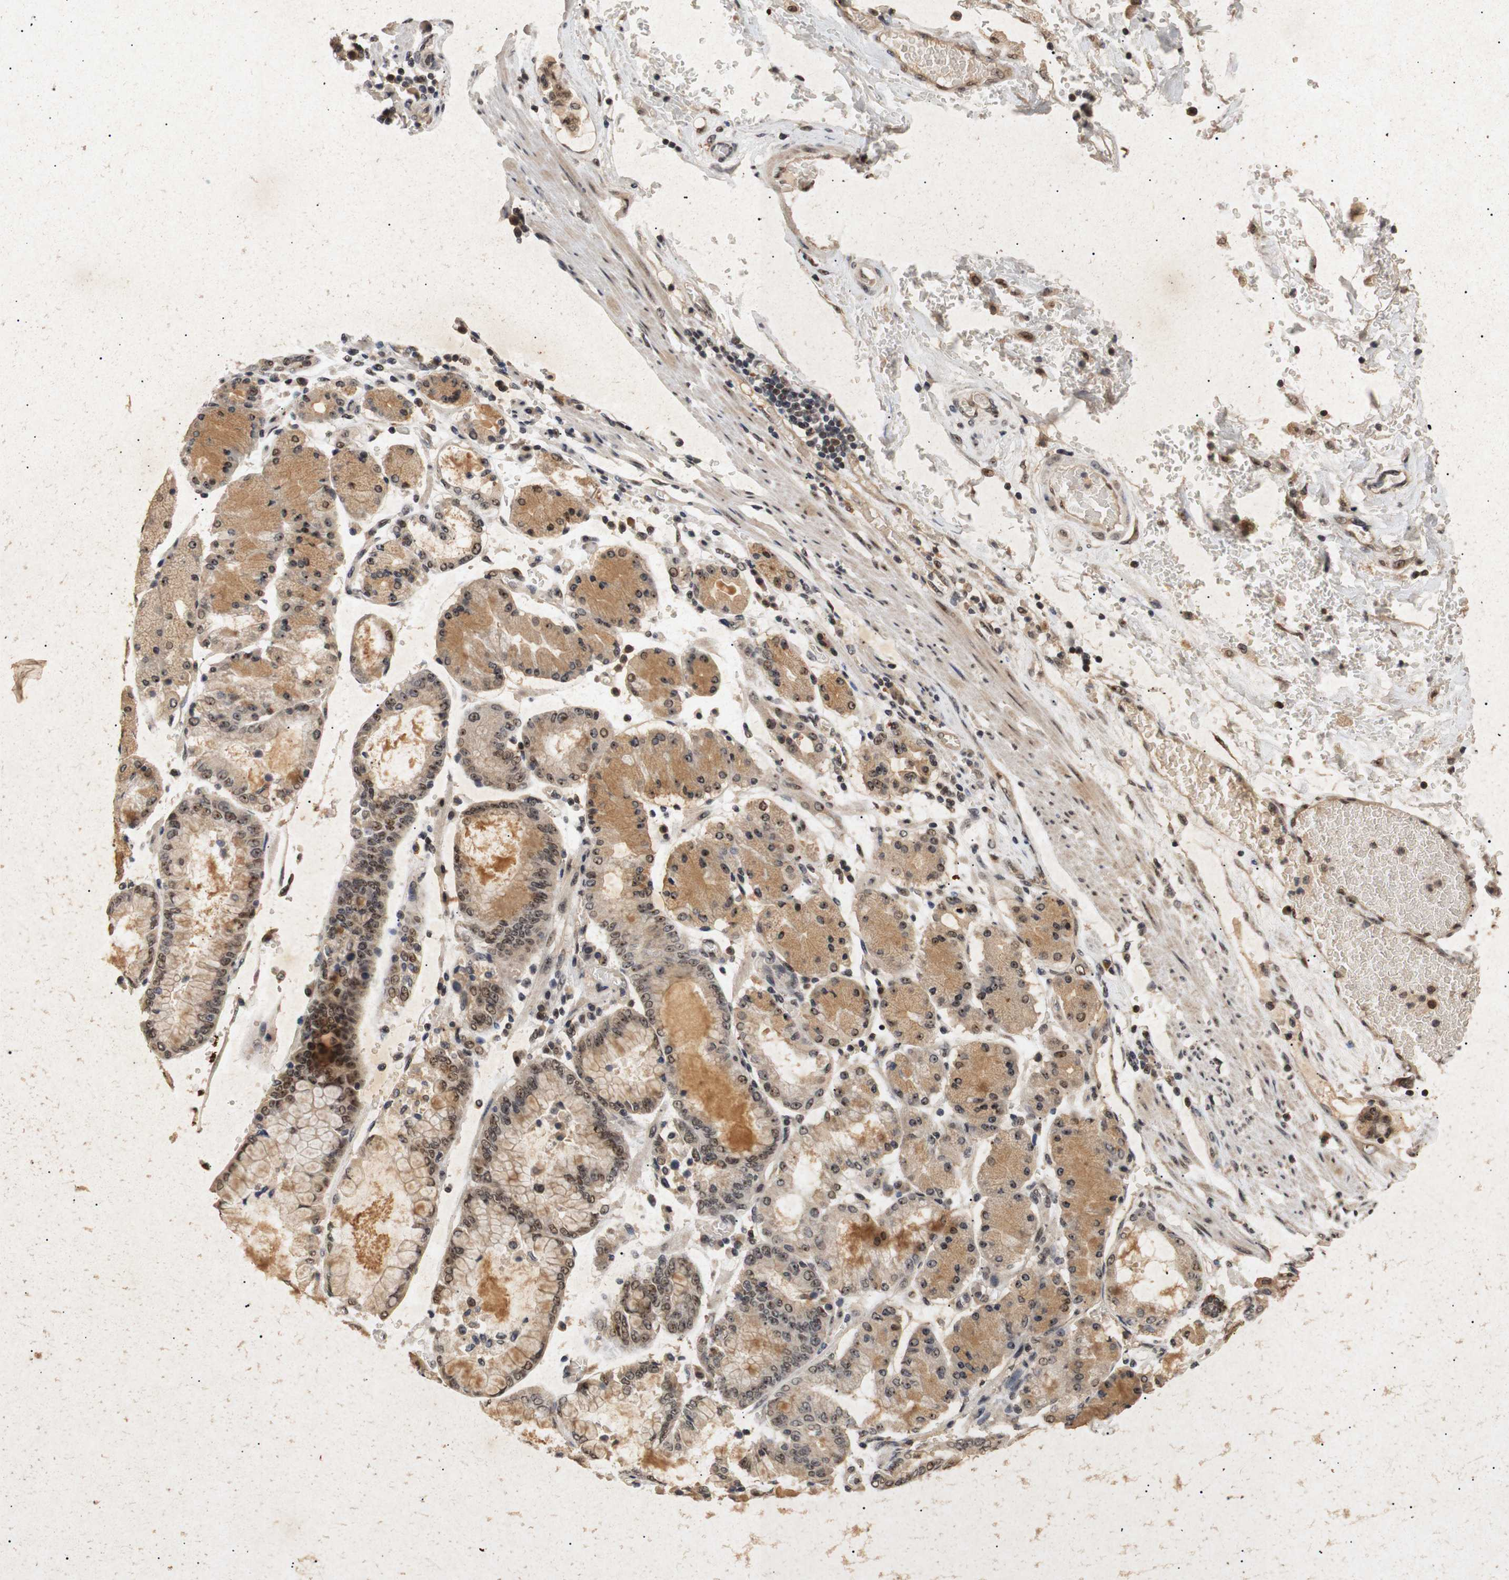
{"staining": {"intensity": "moderate", "quantity": ">75%", "location": "cytoplasmic/membranous,nuclear"}, "tissue": "stomach cancer", "cell_type": "Tumor cells", "image_type": "cancer", "snomed": [{"axis": "morphology", "description": "Normal tissue, NOS"}, {"axis": "morphology", "description": "Adenocarcinoma, NOS"}, {"axis": "topography", "description": "Stomach, upper"}, {"axis": "topography", "description": "Stomach"}], "caption": "Stomach adenocarcinoma was stained to show a protein in brown. There is medium levels of moderate cytoplasmic/membranous and nuclear expression in about >75% of tumor cells. (Stains: DAB (3,3'-diaminobenzidine) in brown, nuclei in blue, Microscopy: brightfield microscopy at high magnification).", "gene": "PARN", "patient": {"sex": "male", "age": 76}}